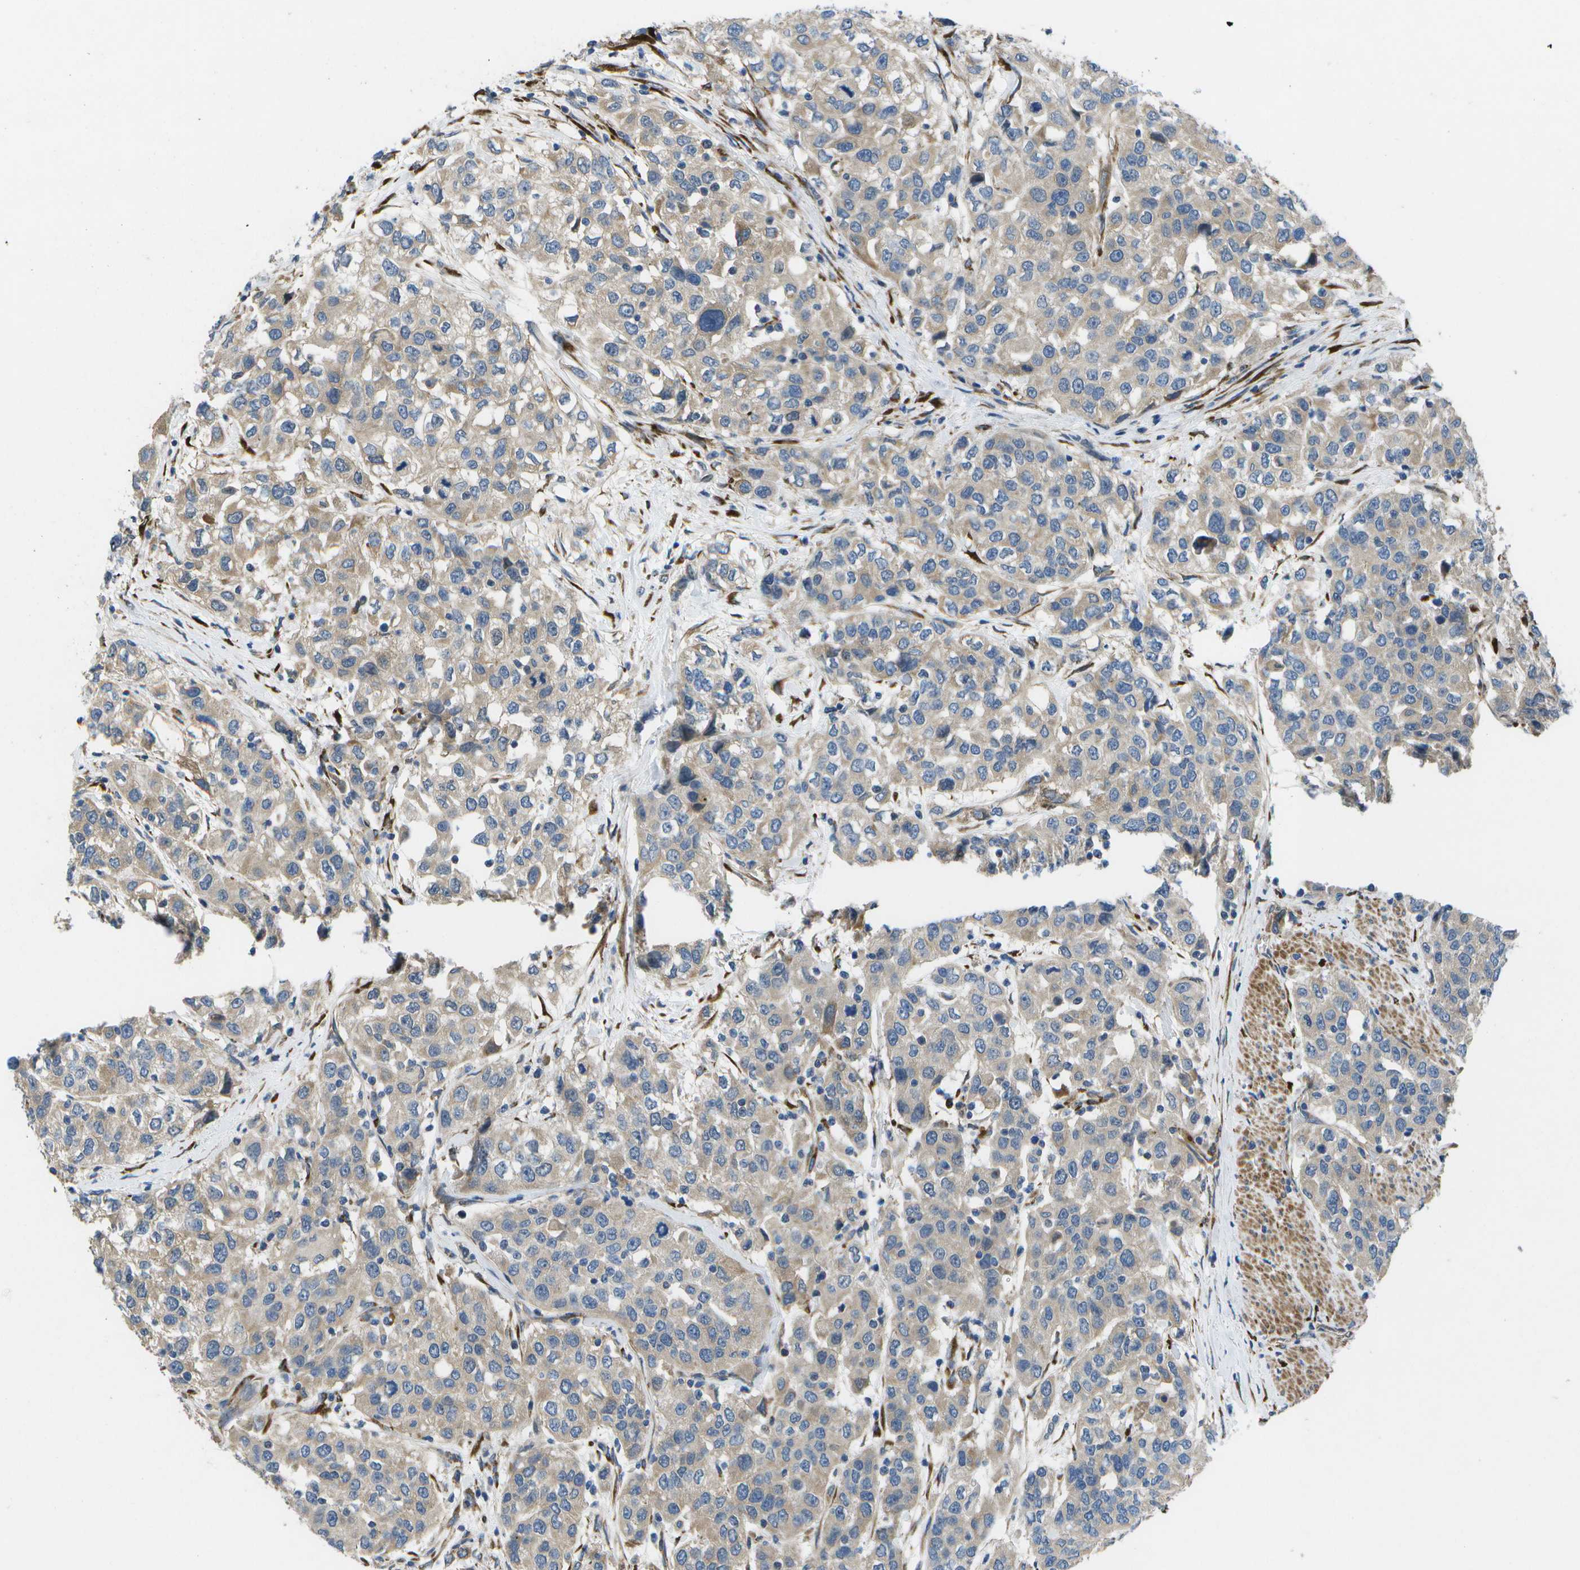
{"staining": {"intensity": "weak", "quantity": ">75%", "location": "cytoplasmic/membranous"}, "tissue": "urothelial cancer", "cell_type": "Tumor cells", "image_type": "cancer", "snomed": [{"axis": "morphology", "description": "Urothelial carcinoma, High grade"}, {"axis": "topography", "description": "Urinary bladder"}], "caption": "This histopathology image shows immunohistochemistry (IHC) staining of urothelial carcinoma (high-grade), with low weak cytoplasmic/membranous staining in about >75% of tumor cells.", "gene": "P3H1", "patient": {"sex": "female", "age": 80}}